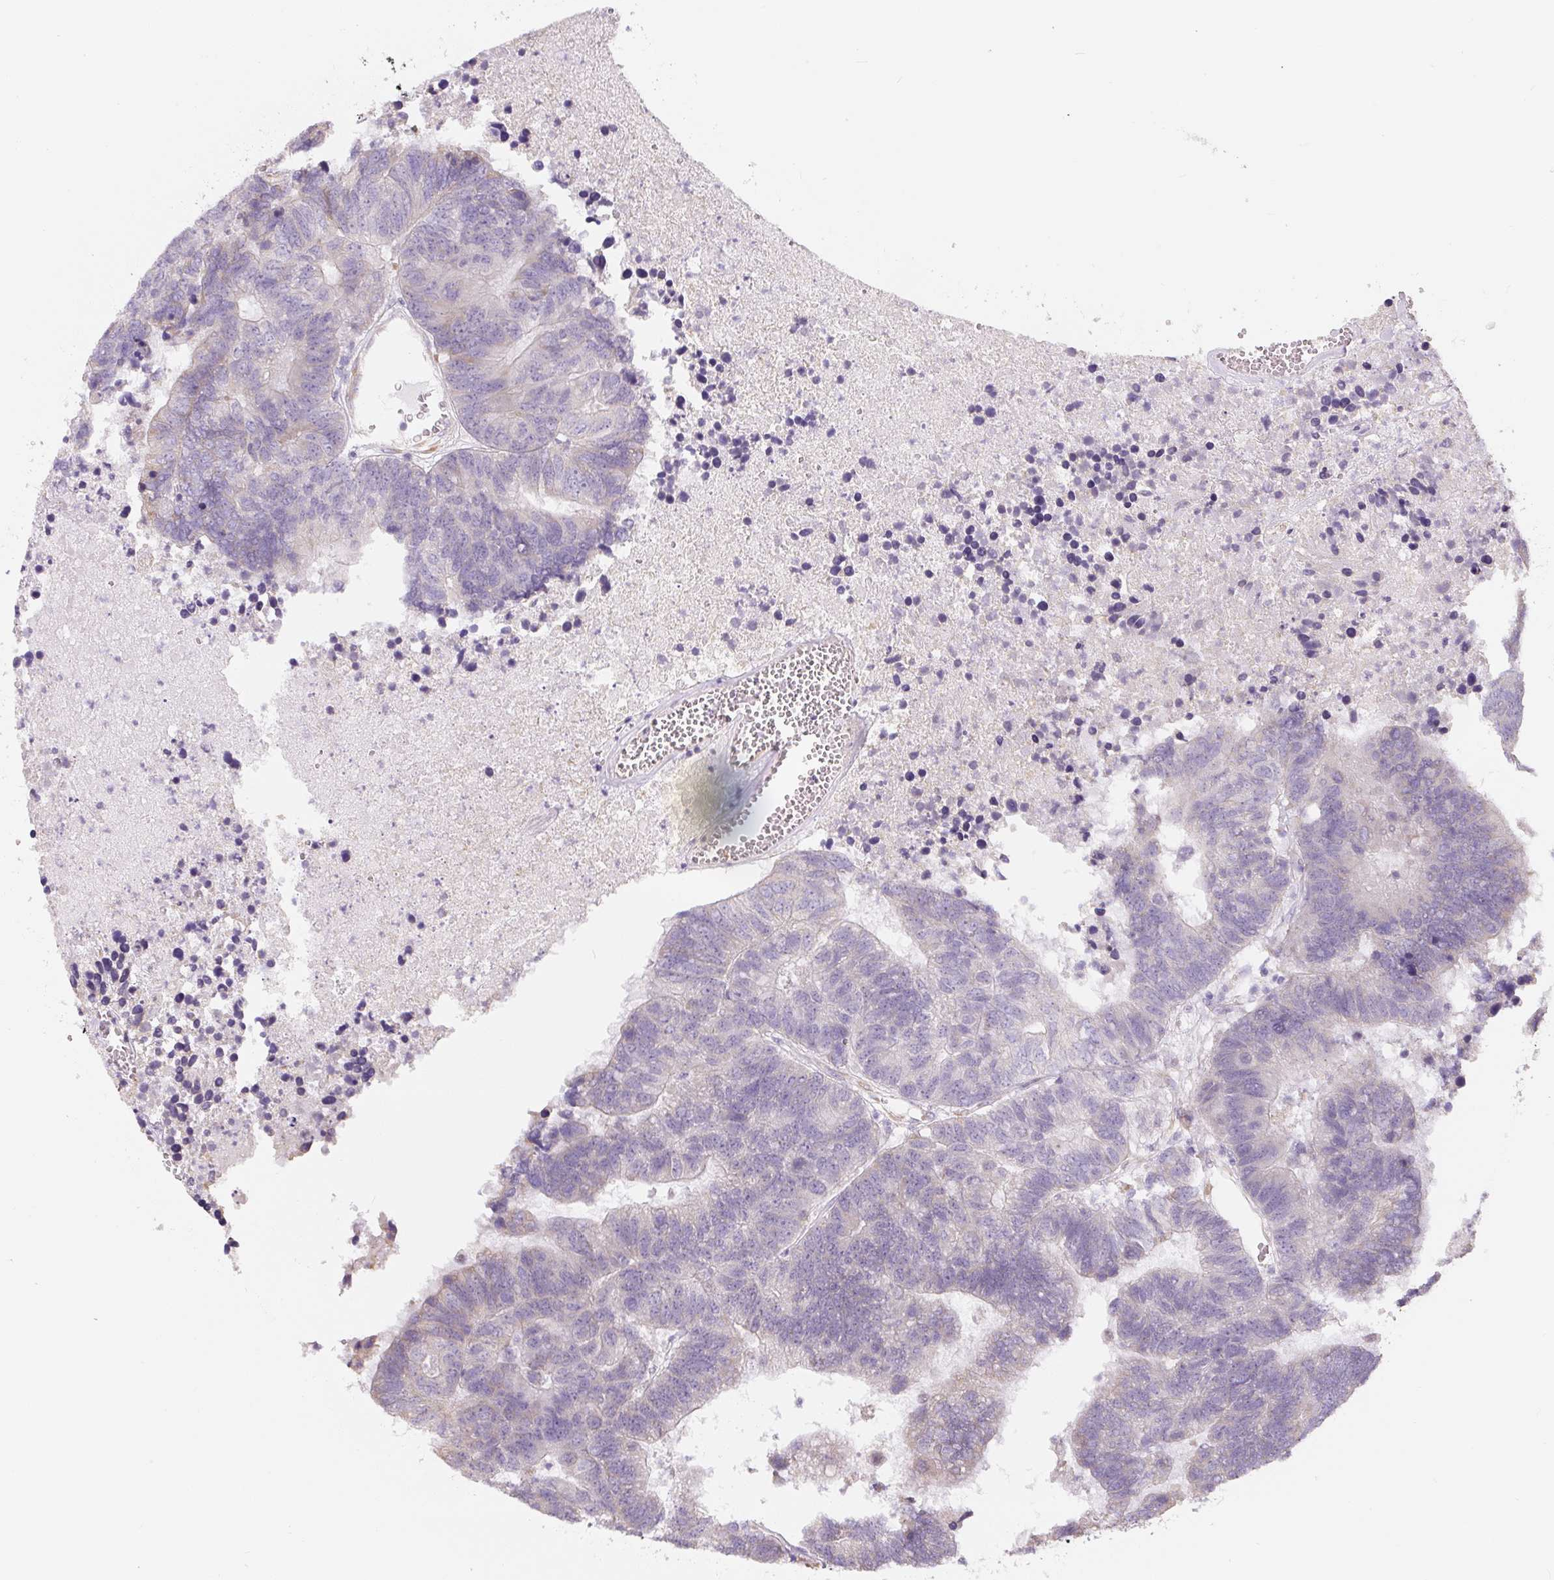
{"staining": {"intensity": "weak", "quantity": "<25%", "location": "cytoplasmic/membranous"}, "tissue": "colorectal cancer", "cell_type": "Tumor cells", "image_type": "cancer", "snomed": [{"axis": "morphology", "description": "Adenocarcinoma, NOS"}, {"axis": "topography", "description": "Colon"}], "caption": "This is a histopathology image of immunohistochemistry staining of colorectal cancer, which shows no positivity in tumor cells.", "gene": "PWWP3B", "patient": {"sex": "female", "age": 48}}